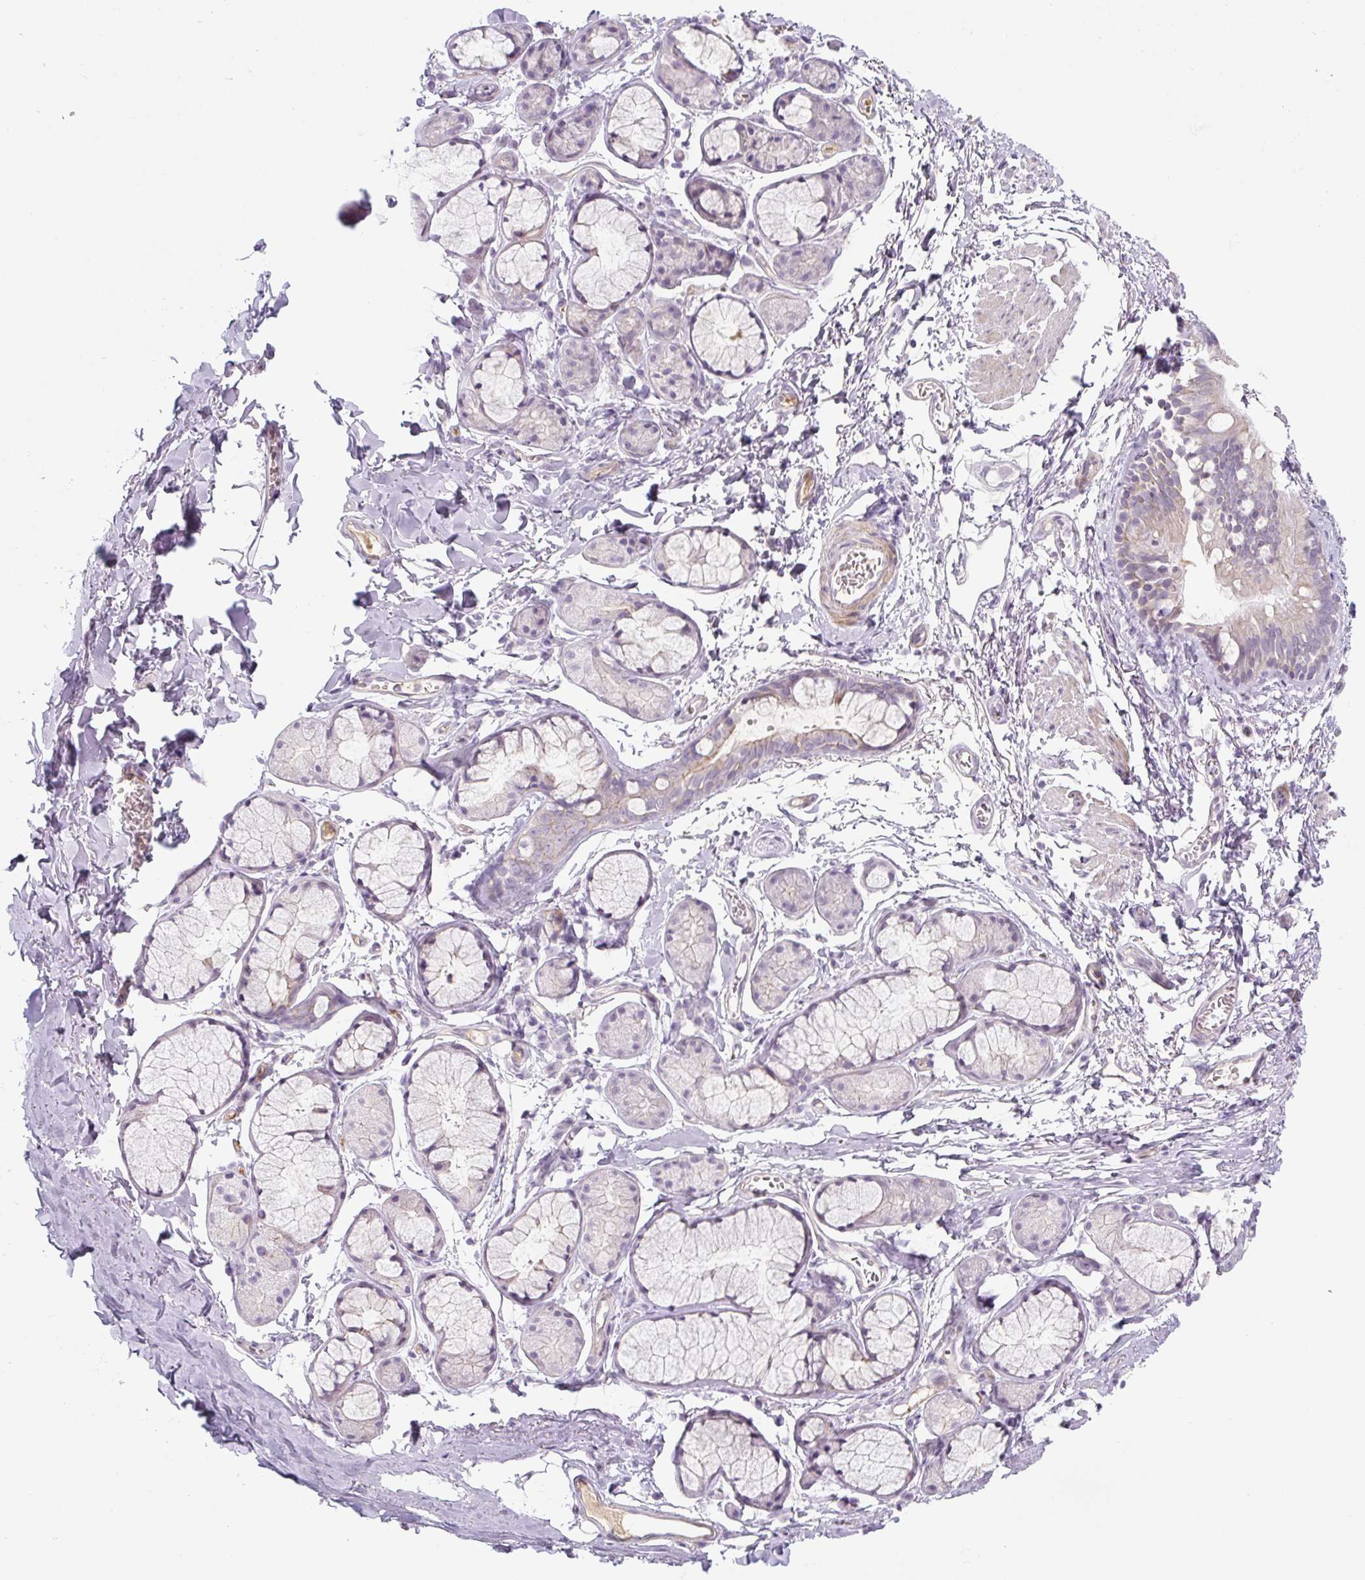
{"staining": {"intensity": "negative", "quantity": "none", "location": "none"}, "tissue": "soft tissue", "cell_type": "Fibroblasts", "image_type": "normal", "snomed": [{"axis": "morphology", "description": "Normal tissue, NOS"}, {"axis": "topography", "description": "Cartilage tissue"}, {"axis": "topography", "description": "Bronchus"}, {"axis": "topography", "description": "Peripheral nerve tissue"}], "caption": "Fibroblasts are negative for protein expression in normal human soft tissue. (DAB immunohistochemistry visualized using brightfield microscopy, high magnification).", "gene": "PRM1", "patient": {"sex": "female", "age": 59}}